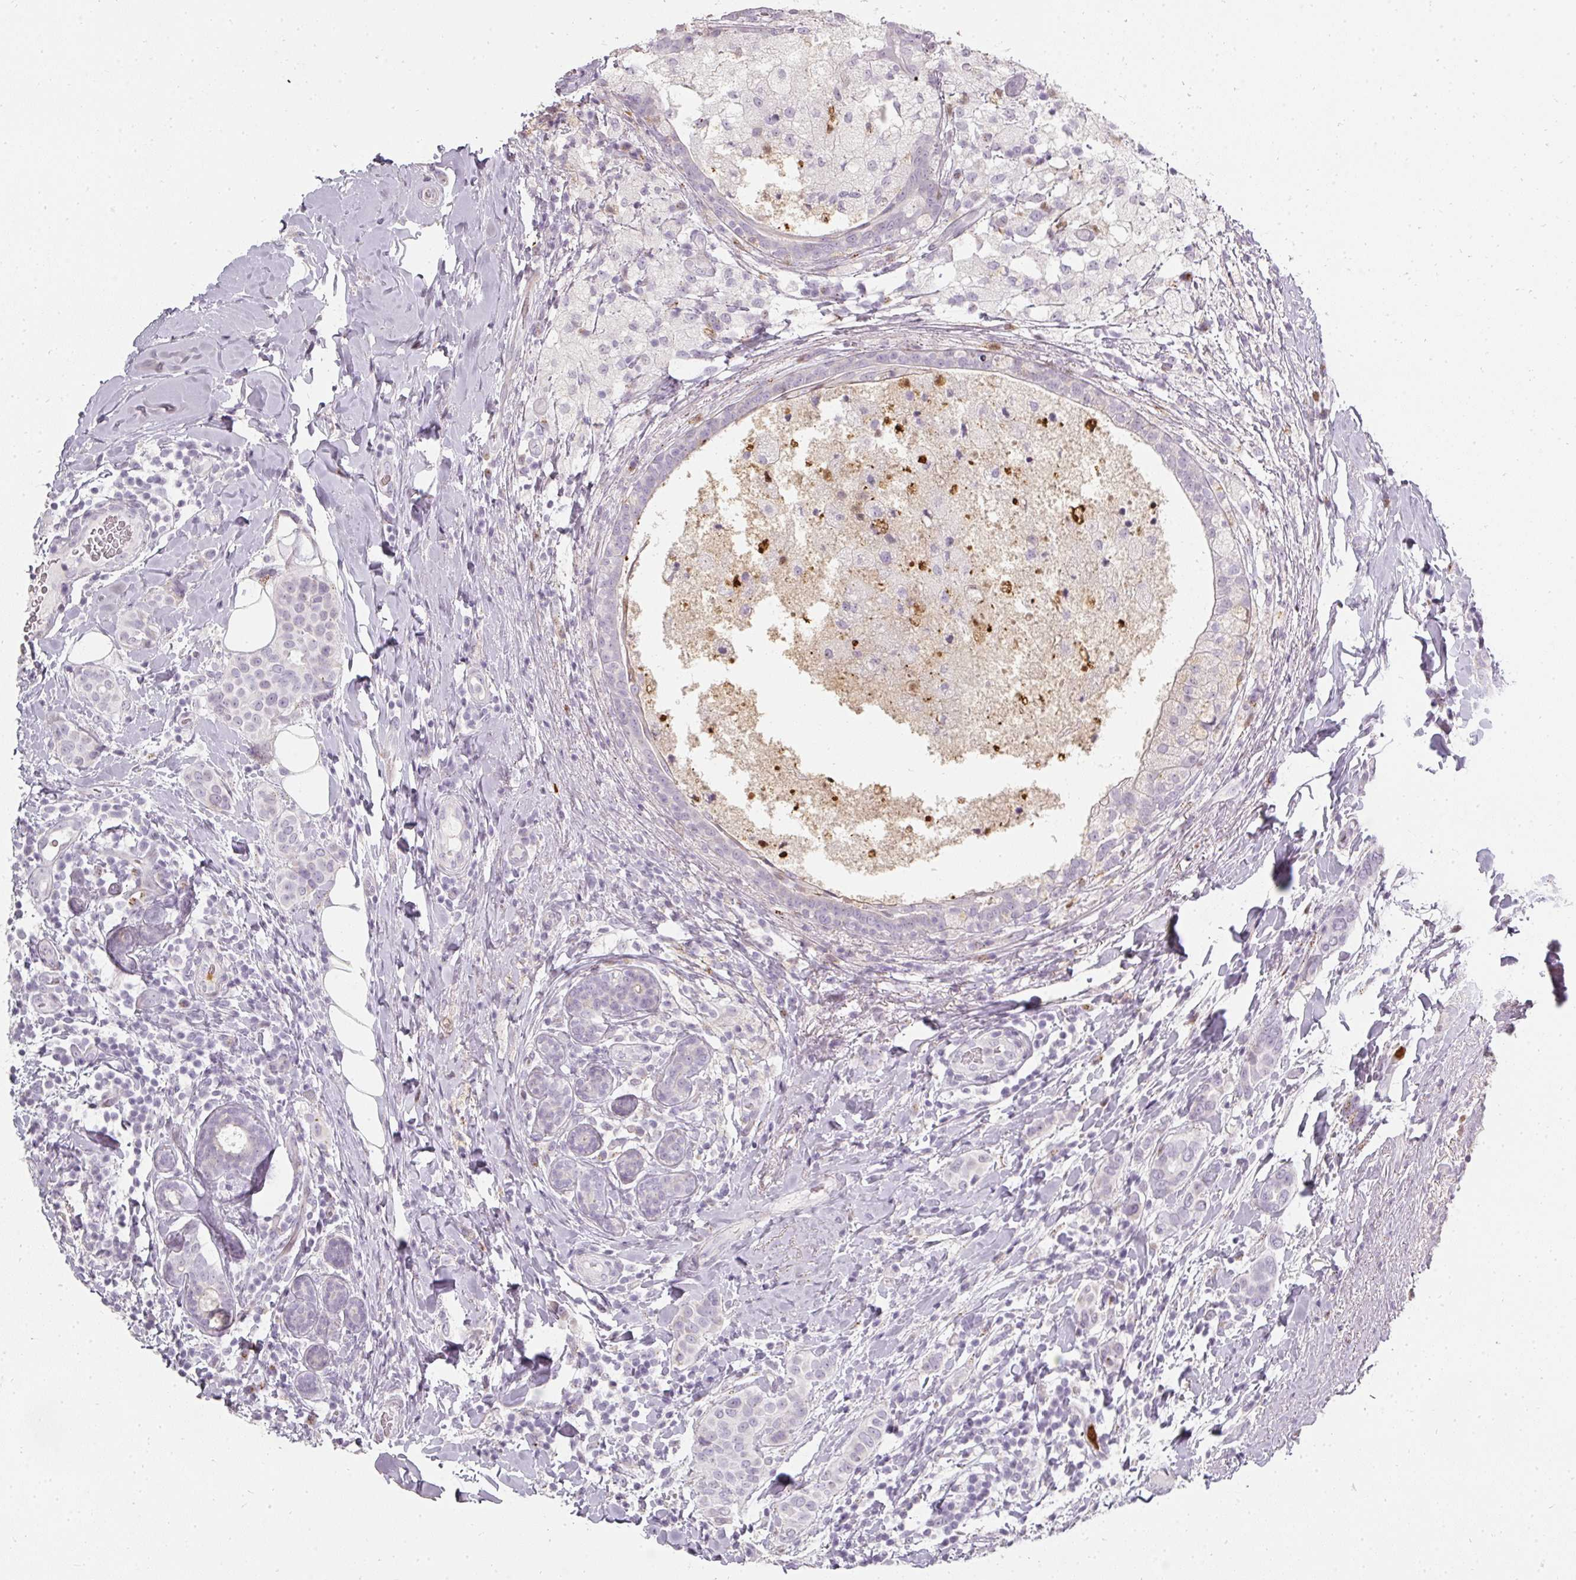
{"staining": {"intensity": "negative", "quantity": "none", "location": "none"}, "tissue": "breast cancer", "cell_type": "Tumor cells", "image_type": "cancer", "snomed": [{"axis": "morphology", "description": "Lobular carcinoma"}, {"axis": "topography", "description": "Breast"}], "caption": "DAB immunohistochemical staining of human breast cancer reveals no significant expression in tumor cells. Nuclei are stained in blue.", "gene": "BIK", "patient": {"sex": "female", "age": 51}}